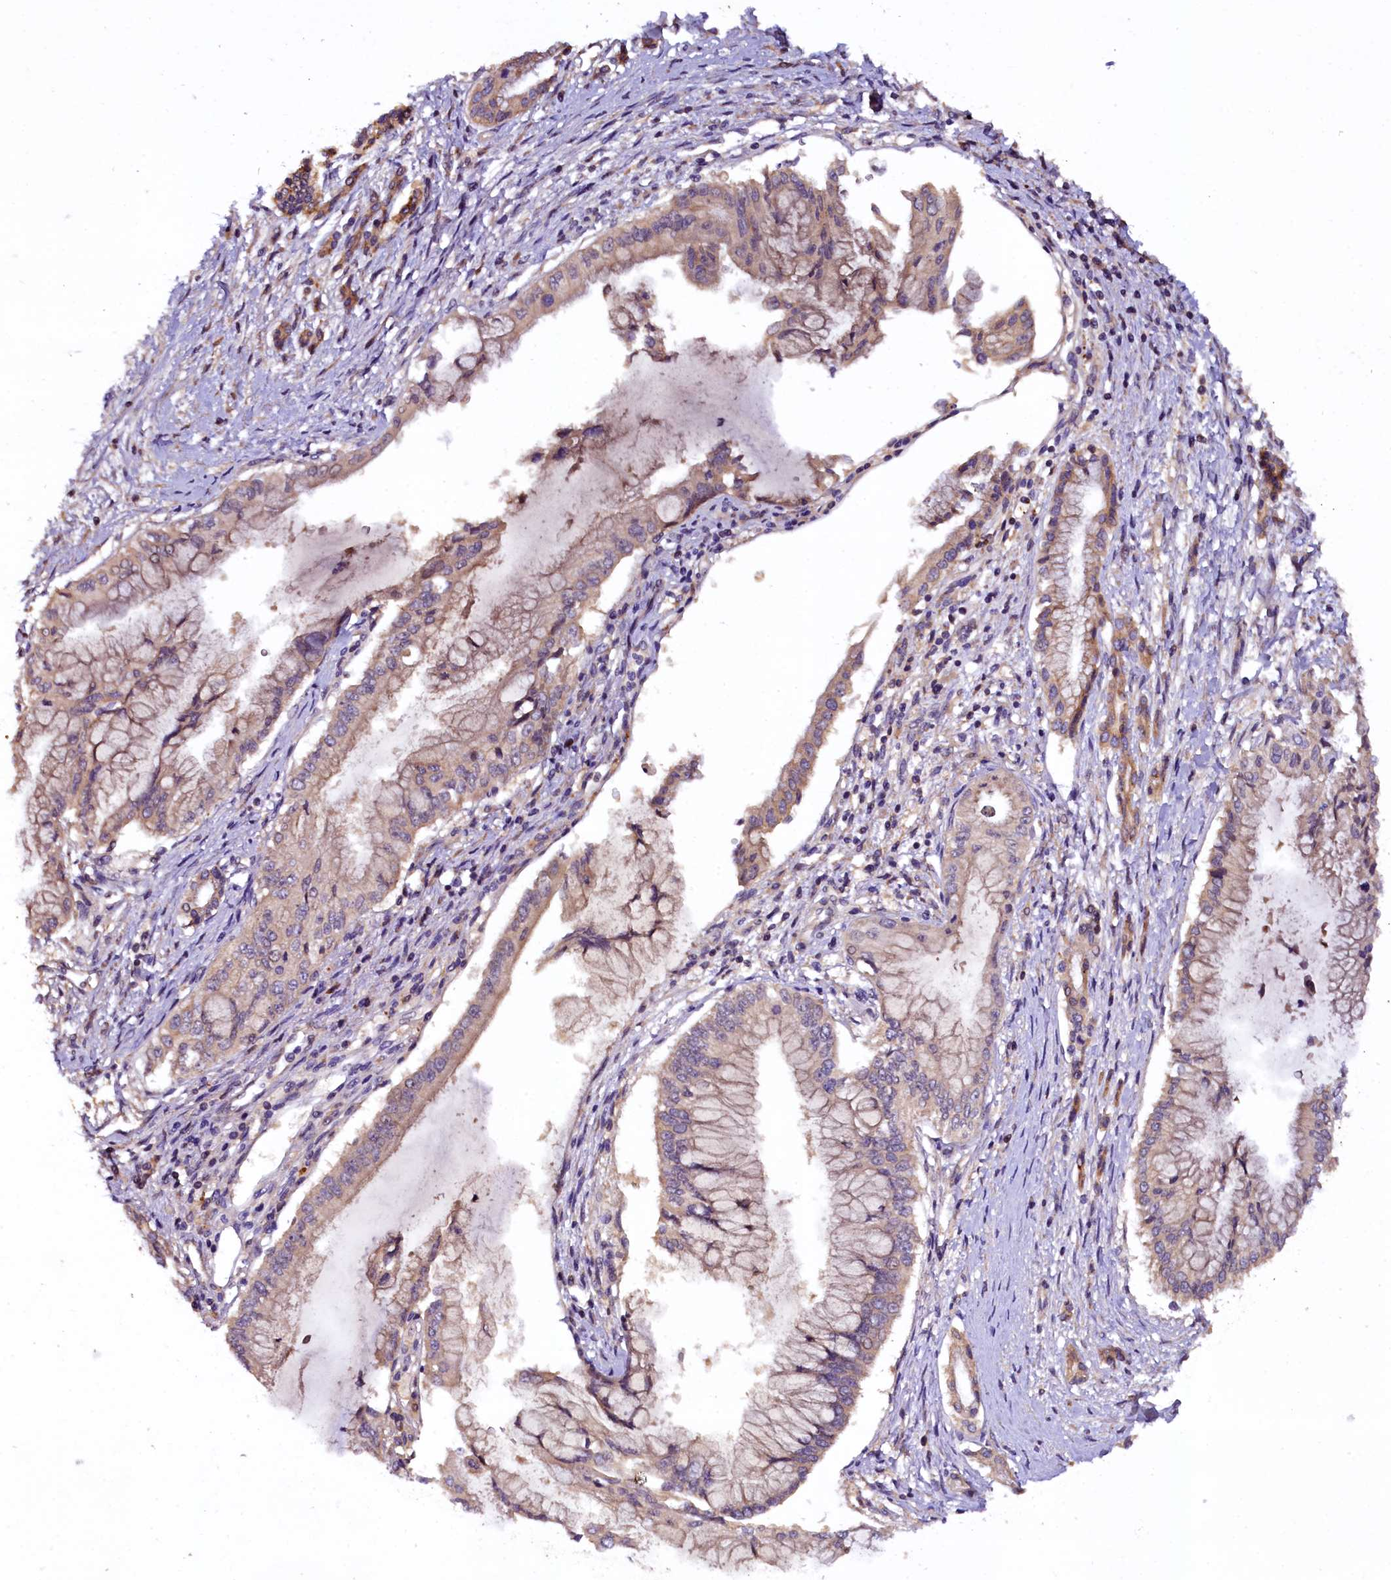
{"staining": {"intensity": "moderate", "quantity": ">75%", "location": "cytoplasmic/membranous"}, "tissue": "pancreatic cancer", "cell_type": "Tumor cells", "image_type": "cancer", "snomed": [{"axis": "morphology", "description": "Adenocarcinoma, NOS"}, {"axis": "topography", "description": "Pancreas"}], "caption": "A high-resolution histopathology image shows immunohistochemistry (IHC) staining of pancreatic adenocarcinoma, which displays moderate cytoplasmic/membranous staining in about >75% of tumor cells.", "gene": "PLXNB1", "patient": {"sex": "male", "age": 58}}